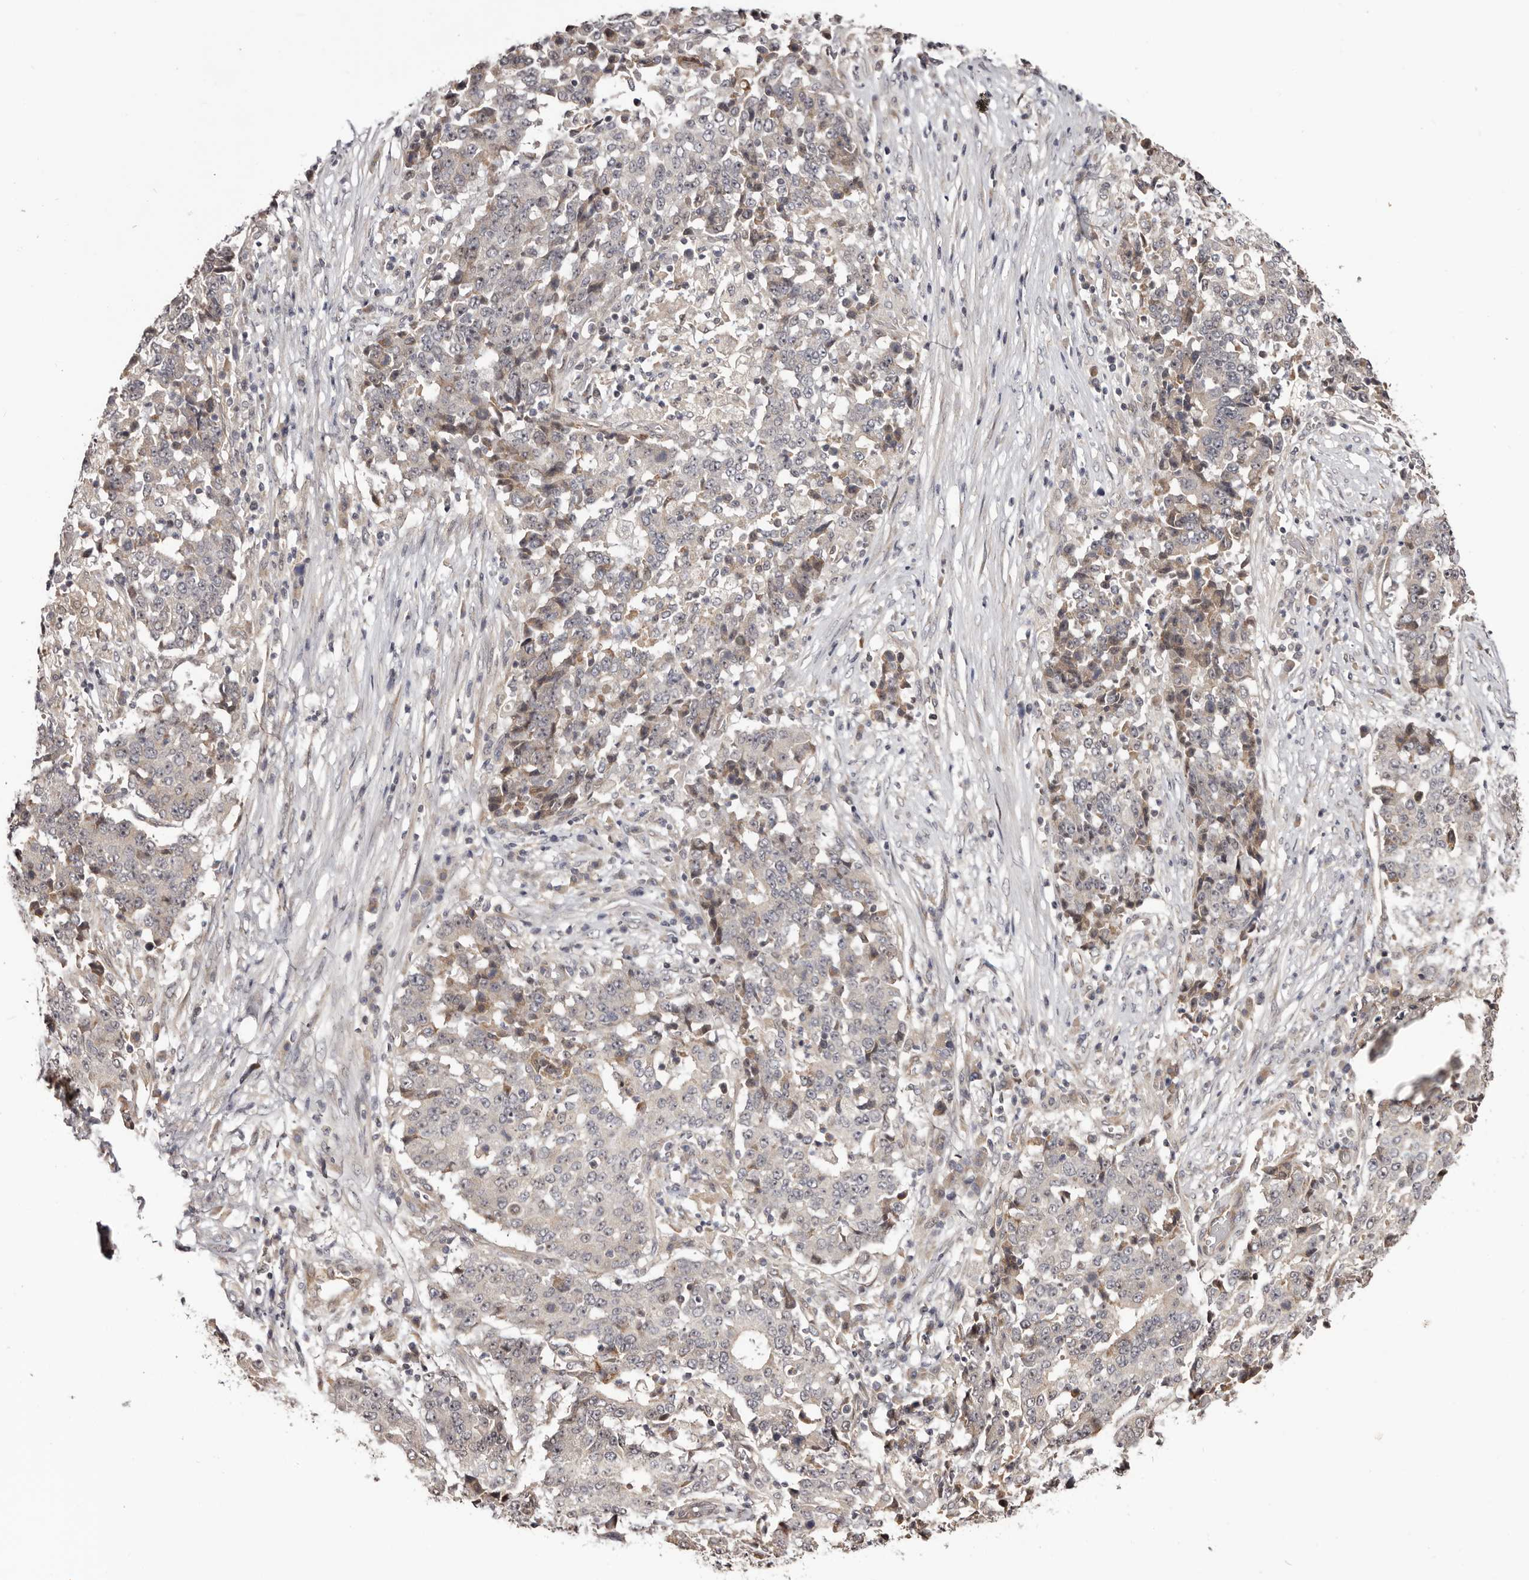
{"staining": {"intensity": "weak", "quantity": "<25%", "location": "cytoplasmic/membranous"}, "tissue": "stomach cancer", "cell_type": "Tumor cells", "image_type": "cancer", "snomed": [{"axis": "morphology", "description": "Adenocarcinoma, NOS"}, {"axis": "topography", "description": "Stomach"}], "caption": "Immunohistochemical staining of human stomach cancer (adenocarcinoma) displays no significant staining in tumor cells.", "gene": "NOL12", "patient": {"sex": "male", "age": 59}}